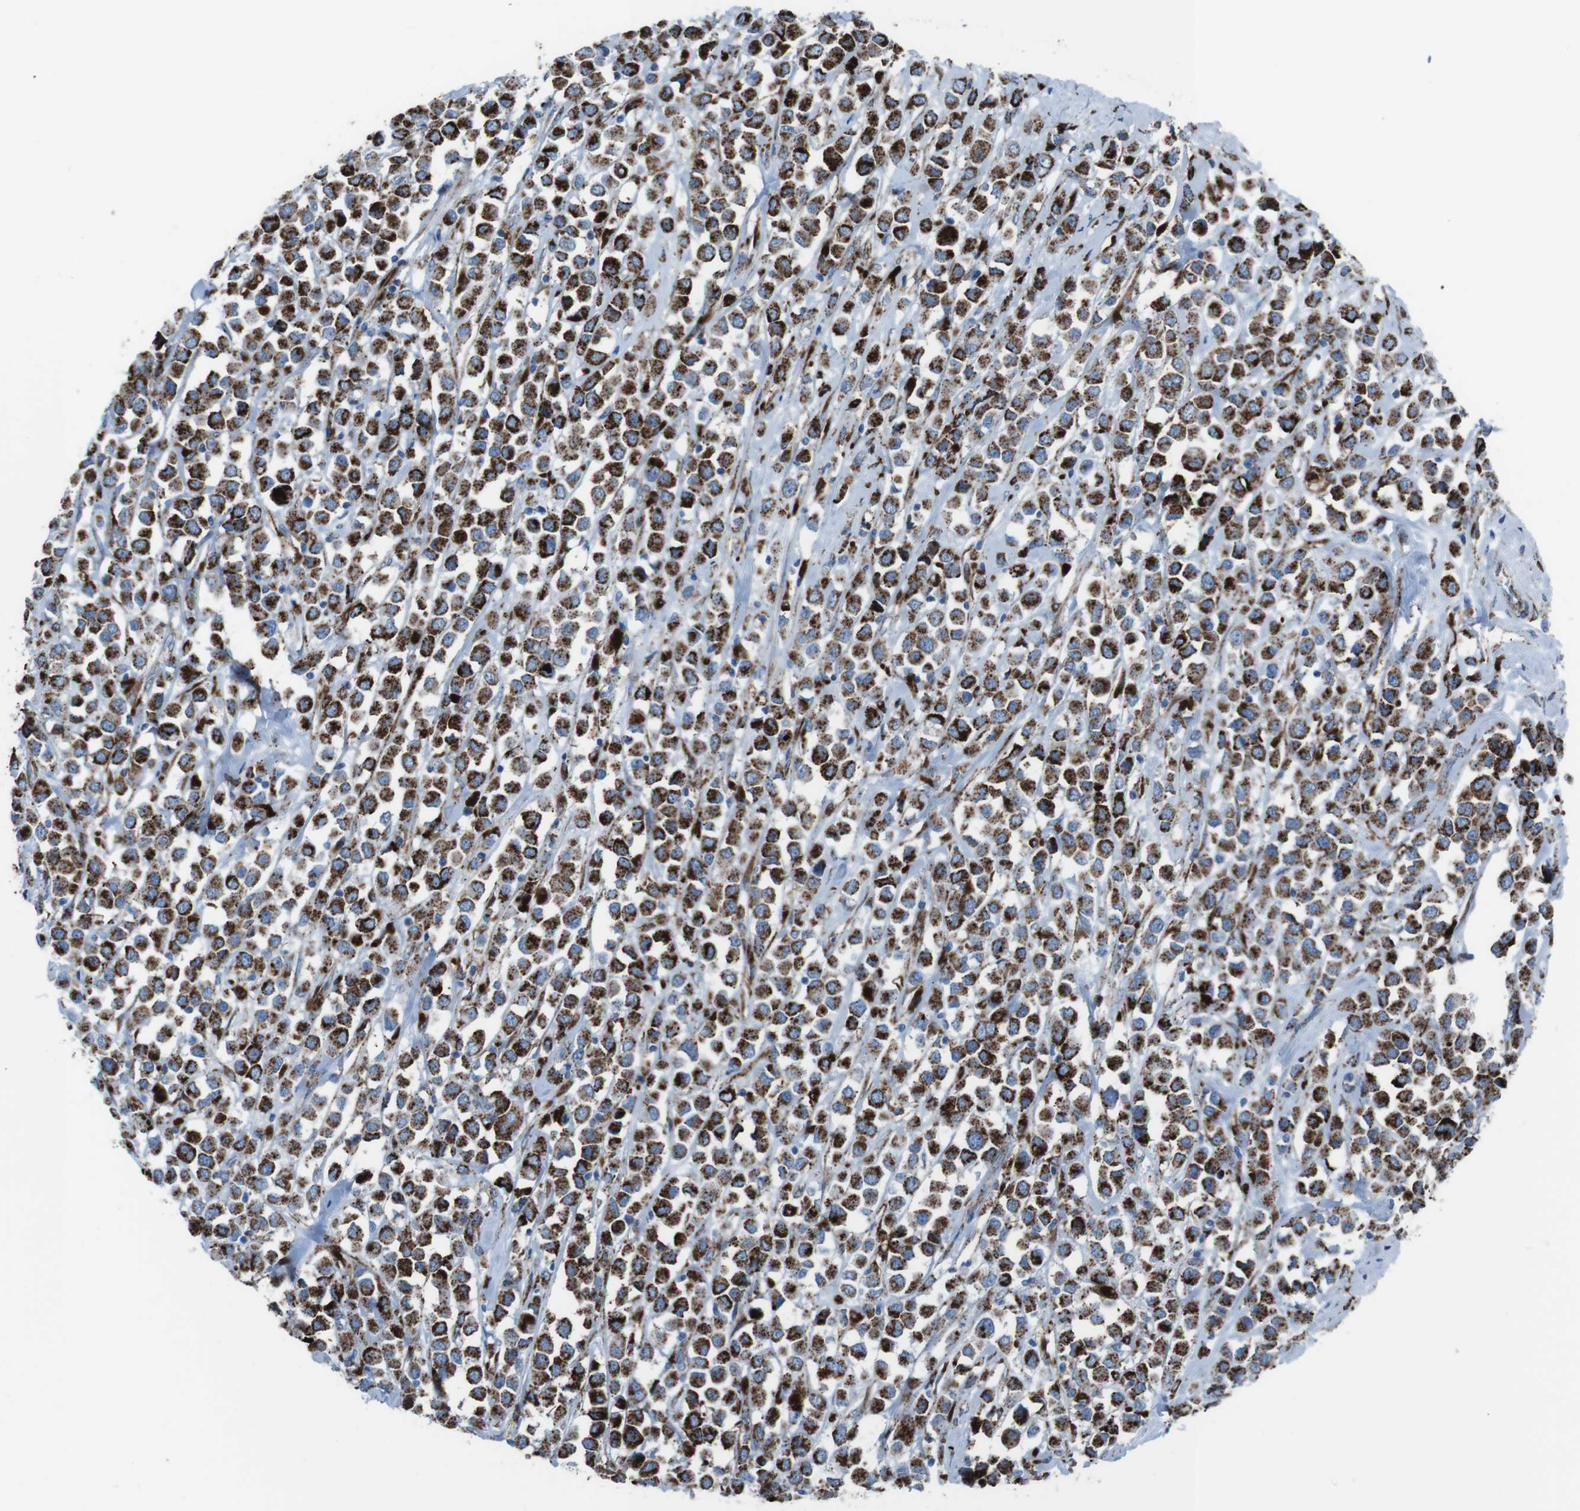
{"staining": {"intensity": "strong", "quantity": ">75%", "location": "cytoplasmic/membranous"}, "tissue": "breast cancer", "cell_type": "Tumor cells", "image_type": "cancer", "snomed": [{"axis": "morphology", "description": "Duct carcinoma"}, {"axis": "topography", "description": "Breast"}], "caption": "This histopathology image reveals breast cancer stained with immunohistochemistry to label a protein in brown. The cytoplasmic/membranous of tumor cells show strong positivity for the protein. Nuclei are counter-stained blue.", "gene": "SCARB2", "patient": {"sex": "female", "age": 61}}